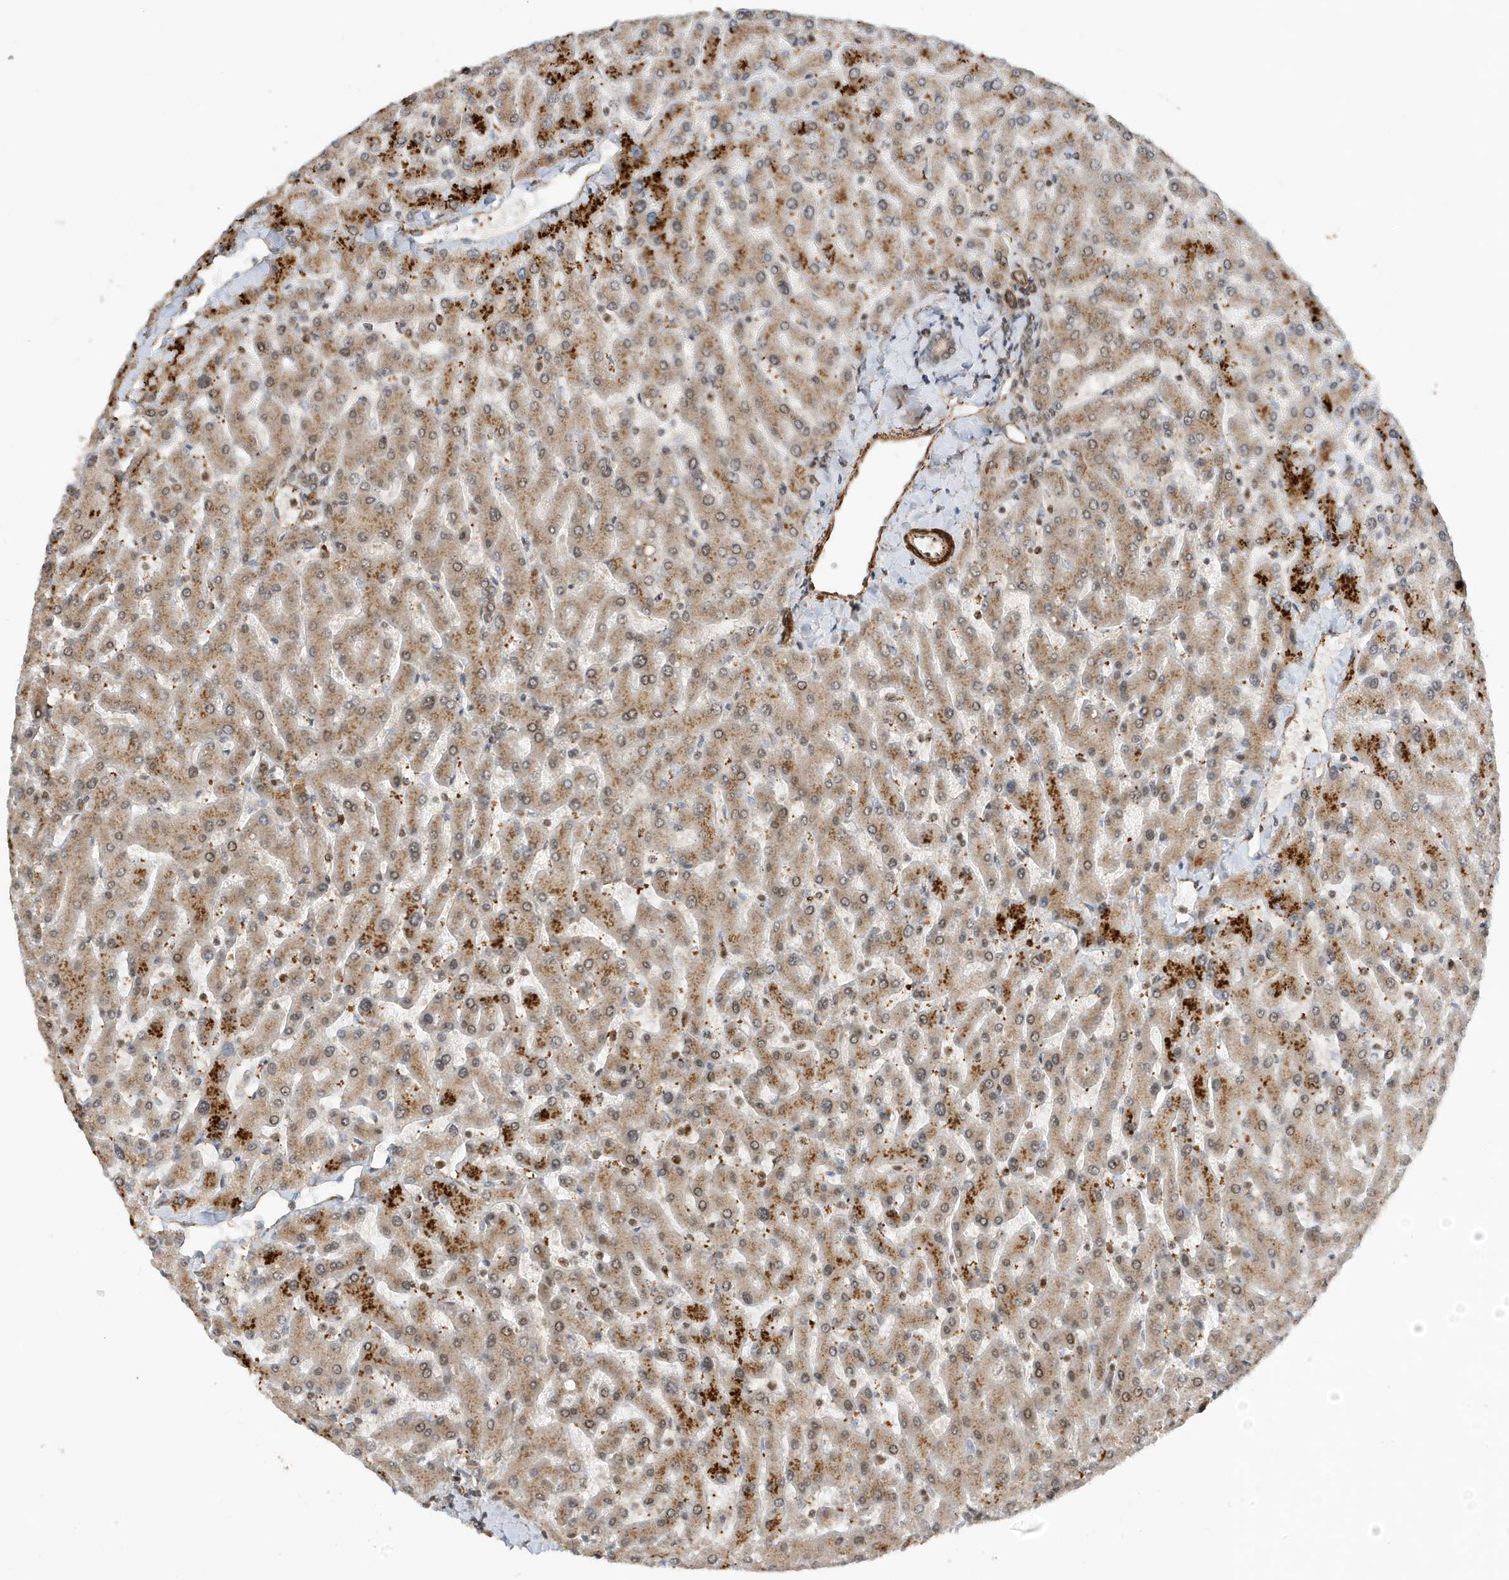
{"staining": {"intensity": "weak", "quantity": "25%-75%", "location": "cytoplasmic/membranous,nuclear"}, "tissue": "liver", "cell_type": "Cholangiocytes", "image_type": "normal", "snomed": [{"axis": "morphology", "description": "Normal tissue, NOS"}, {"axis": "topography", "description": "Liver"}], "caption": "Liver was stained to show a protein in brown. There is low levels of weak cytoplasmic/membranous,nuclear staining in about 25%-75% of cholangiocytes. (DAB IHC with brightfield microscopy, high magnification).", "gene": "MAST3", "patient": {"sex": "male", "age": 55}}